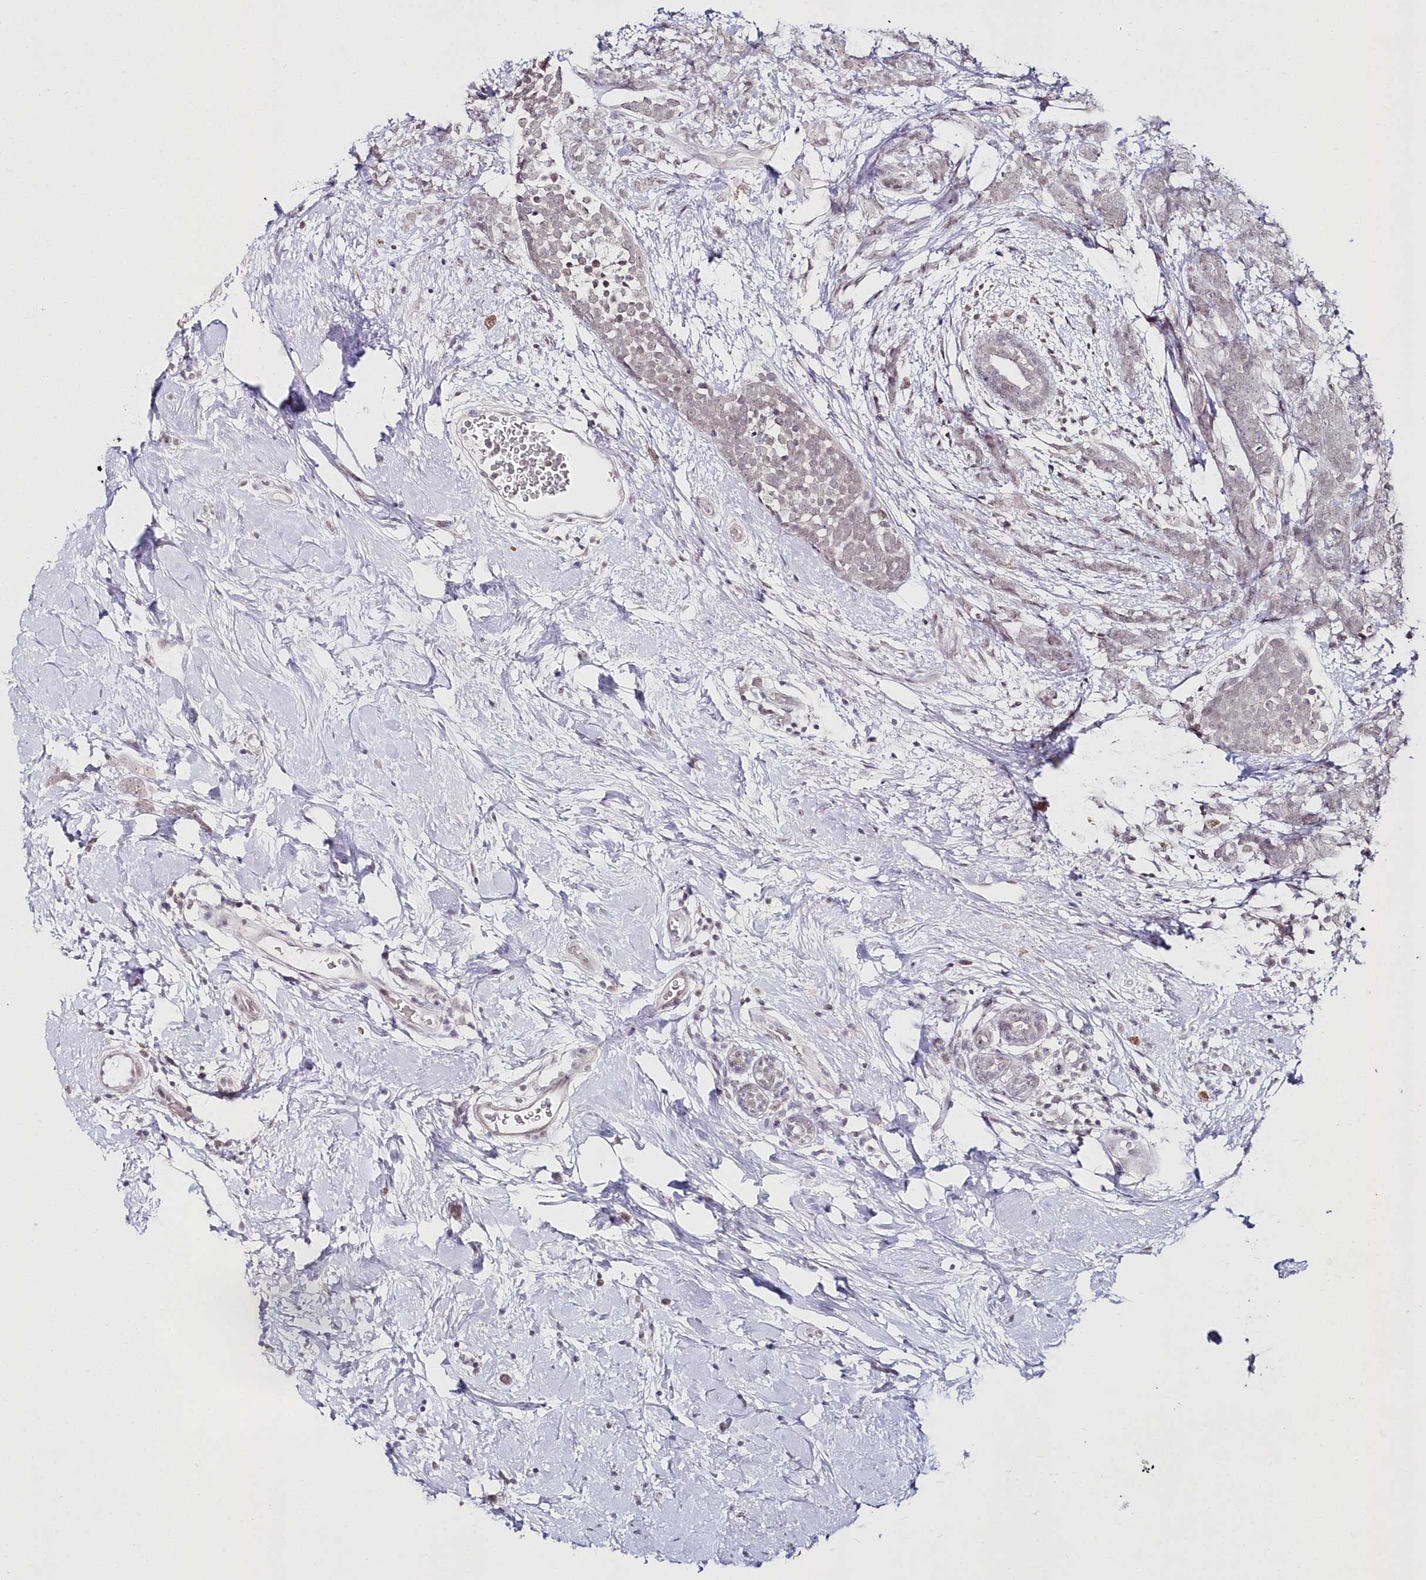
{"staining": {"intensity": "weak", "quantity": "<25%", "location": "nuclear"}, "tissue": "breast cancer", "cell_type": "Tumor cells", "image_type": "cancer", "snomed": [{"axis": "morphology", "description": "Lobular carcinoma"}, {"axis": "topography", "description": "Breast"}], "caption": "A high-resolution image shows immunohistochemistry (IHC) staining of breast cancer (lobular carcinoma), which exhibits no significant staining in tumor cells.", "gene": "HYCC2", "patient": {"sex": "female", "age": 58}}